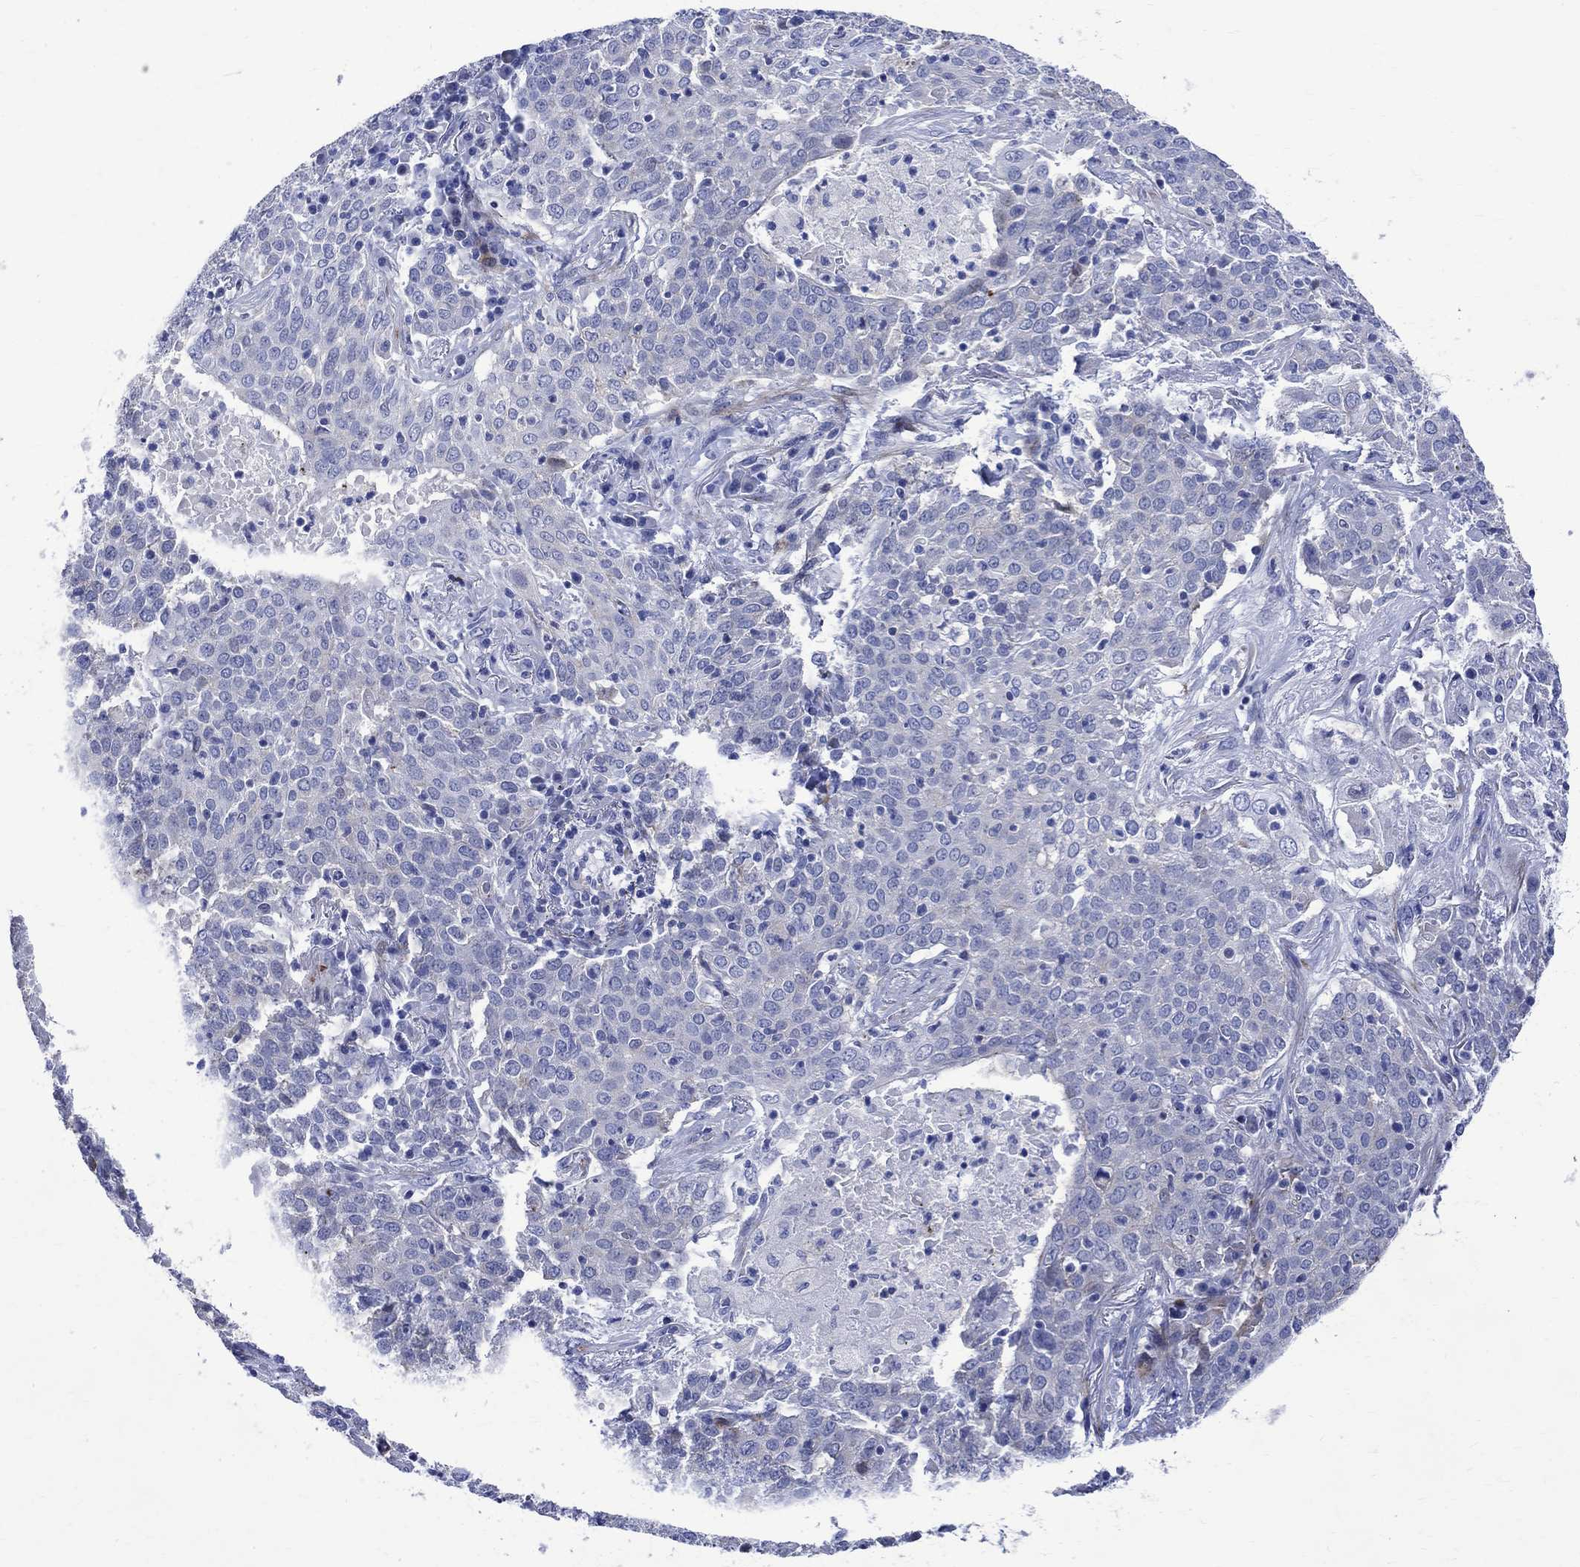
{"staining": {"intensity": "negative", "quantity": "none", "location": "none"}, "tissue": "lung cancer", "cell_type": "Tumor cells", "image_type": "cancer", "snomed": [{"axis": "morphology", "description": "Squamous cell carcinoma, NOS"}, {"axis": "topography", "description": "Lung"}], "caption": "Lung squamous cell carcinoma was stained to show a protein in brown. There is no significant staining in tumor cells. (DAB immunohistochemistry (IHC) with hematoxylin counter stain).", "gene": "PARVB", "patient": {"sex": "male", "age": 82}}